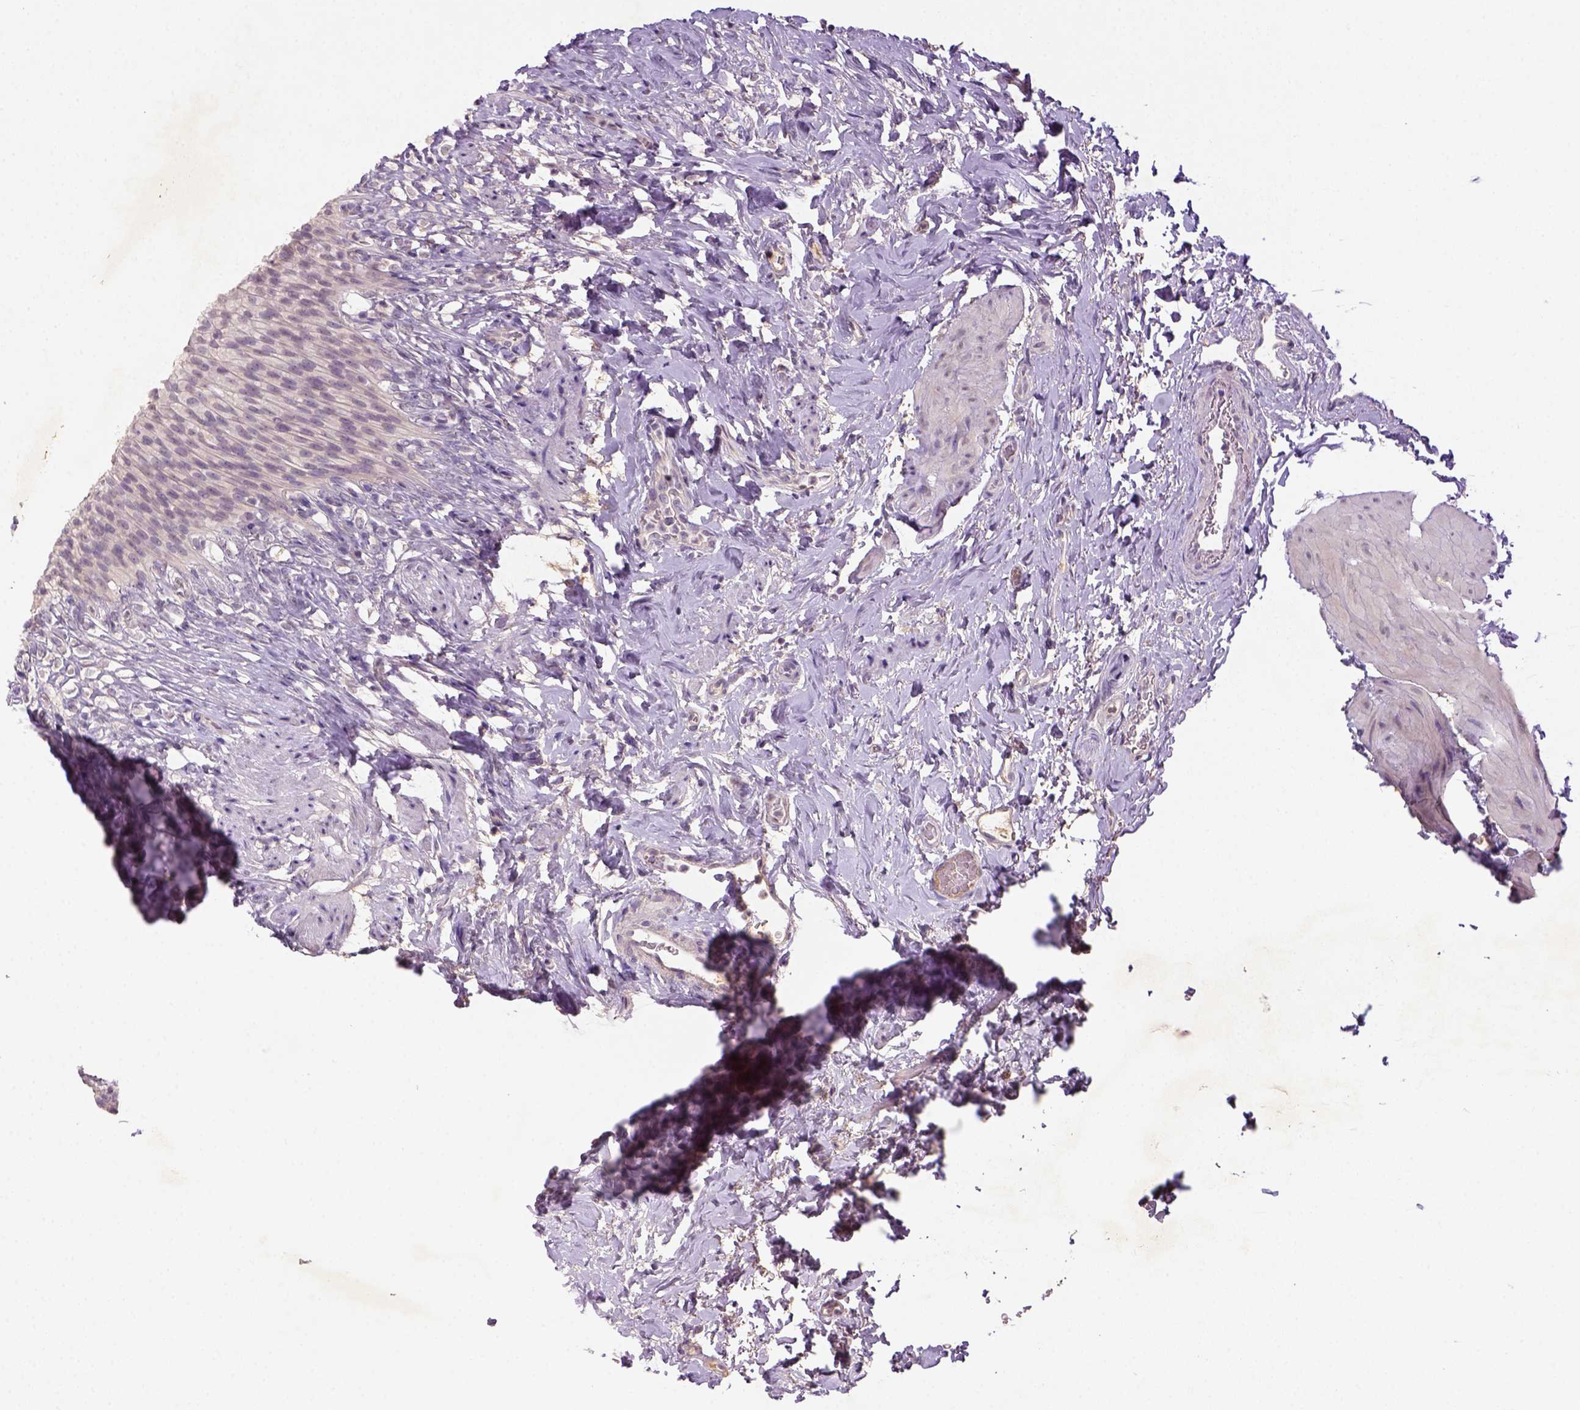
{"staining": {"intensity": "negative", "quantity": "none", "location": "none"}, "tissue": "urinary bladder", "cell_type": "Urothelial cells", "image_type": "normal", "snomed": [{"axis": "morphology", "description": "Normal tissue, NOS"}, {"axis": "topography", "description": "Urinary bladder"}, {"axis": "topography", "description": "Prostate"}], "caption": "Immunohistochemistry photomicrograph of normal human urinary bladder stained for a protein (brown), which reveals no positivity in urothelial cells. (Stains: DAB (3,3'-diaminobenzidine) immunohistochemistry (IHC) with hematoxylin counter stain, Microscopy: brightfield microscopy at high magnification).", "gene": "NLGN2", "patient": {"sex": "male", "age": 76}}